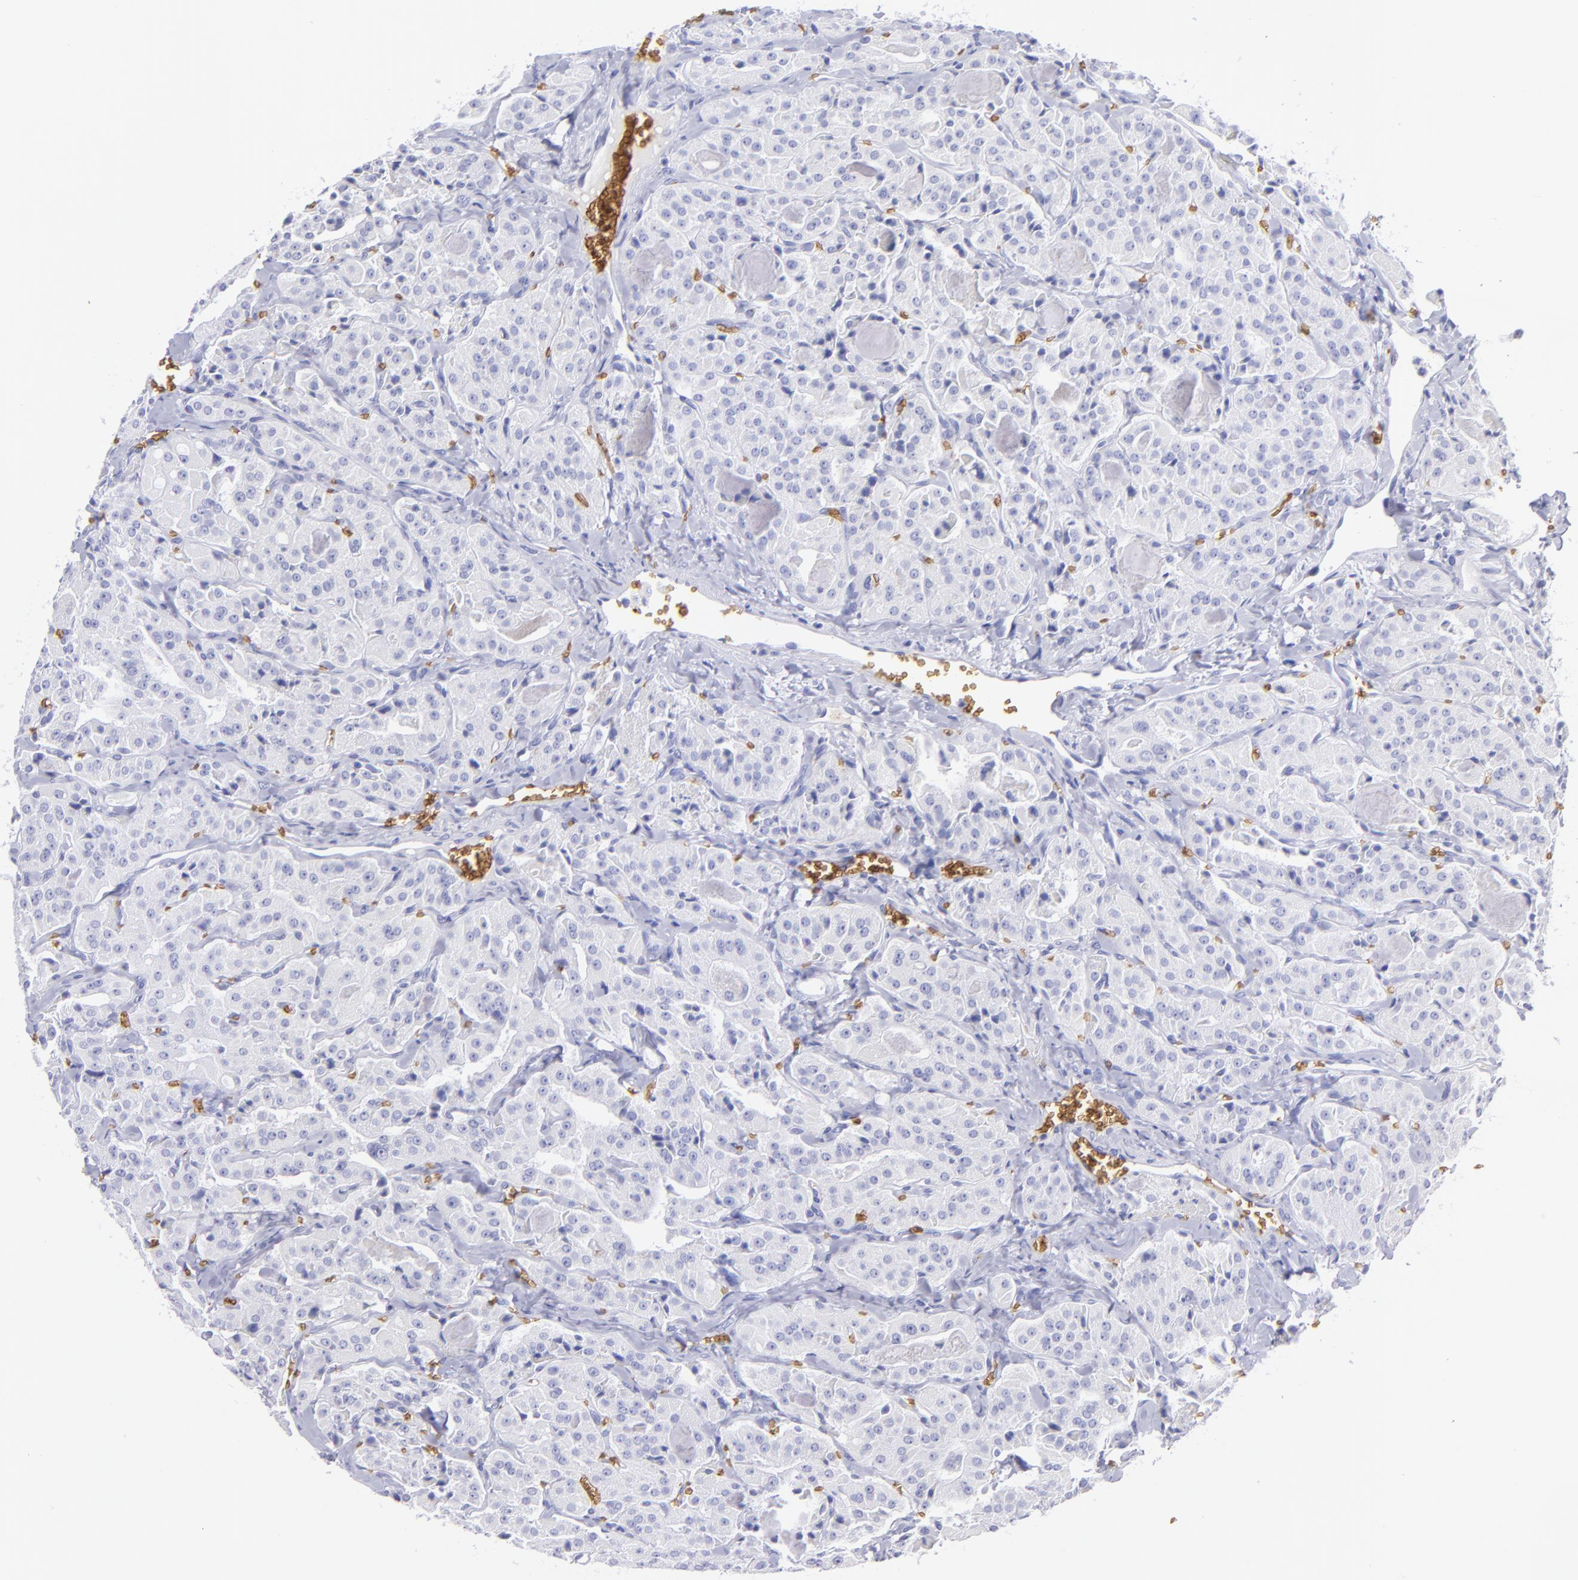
{"staining": {"intensity": "negative", "quantity": "none", "location": "none"}, "tissue": "thyroid cancer", "cell_type": "Tumor cells", "image_type": "cancer", "snomed": [{"axis": "morphology", "description": "Carcinoma, NOS"}, {"axis": "topography", "description": "Thyroid gland"}], "caption": "IHC micrograph of thyroid cancer stained for a protein (brown), which shows no positivity in tumor cells. (DAB immunohistochemistry, high magnification).", "gene": "GYPA", "patient": {"sex": "male", "age": 76}}